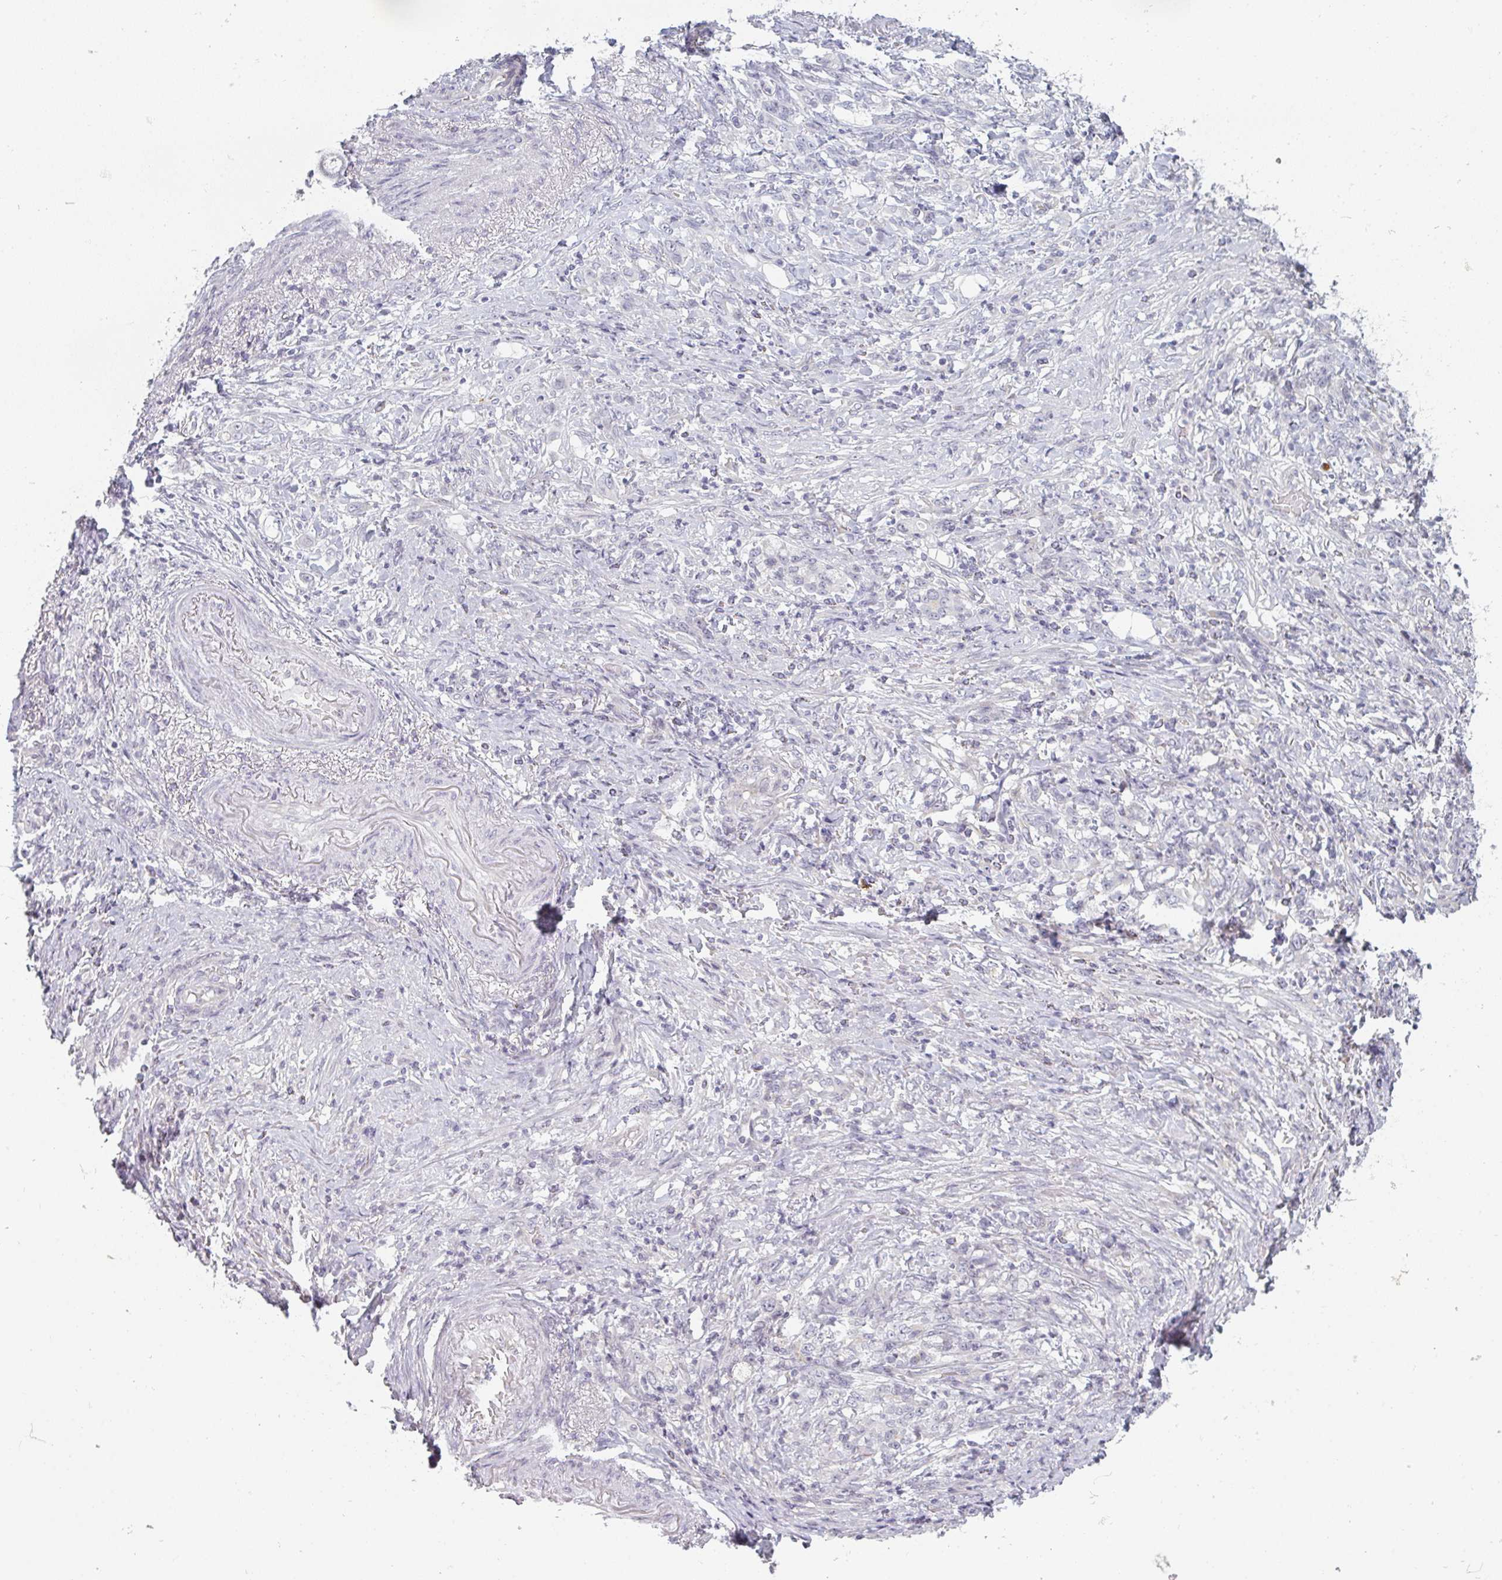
{"staining": {"intensity": "negative", "quantity": "none", "location": "none"}, "tissue": "stomach cancer", "cell_type": "Tumor cells", "image_type": "cancer", "snomed": [{"axis": "morphology", "description": "Adenocarcinoma, NOS"}, {"axis": "topography", "description": "Stomach"}], "caption": "Human stomach cancer (adenocarcinoma) stained for a protein using immunohistochemistry (IHC) shows no expression in tumor cells.", "gene": "RBBP6", "patient": {"sex": "female", "age": 79}}